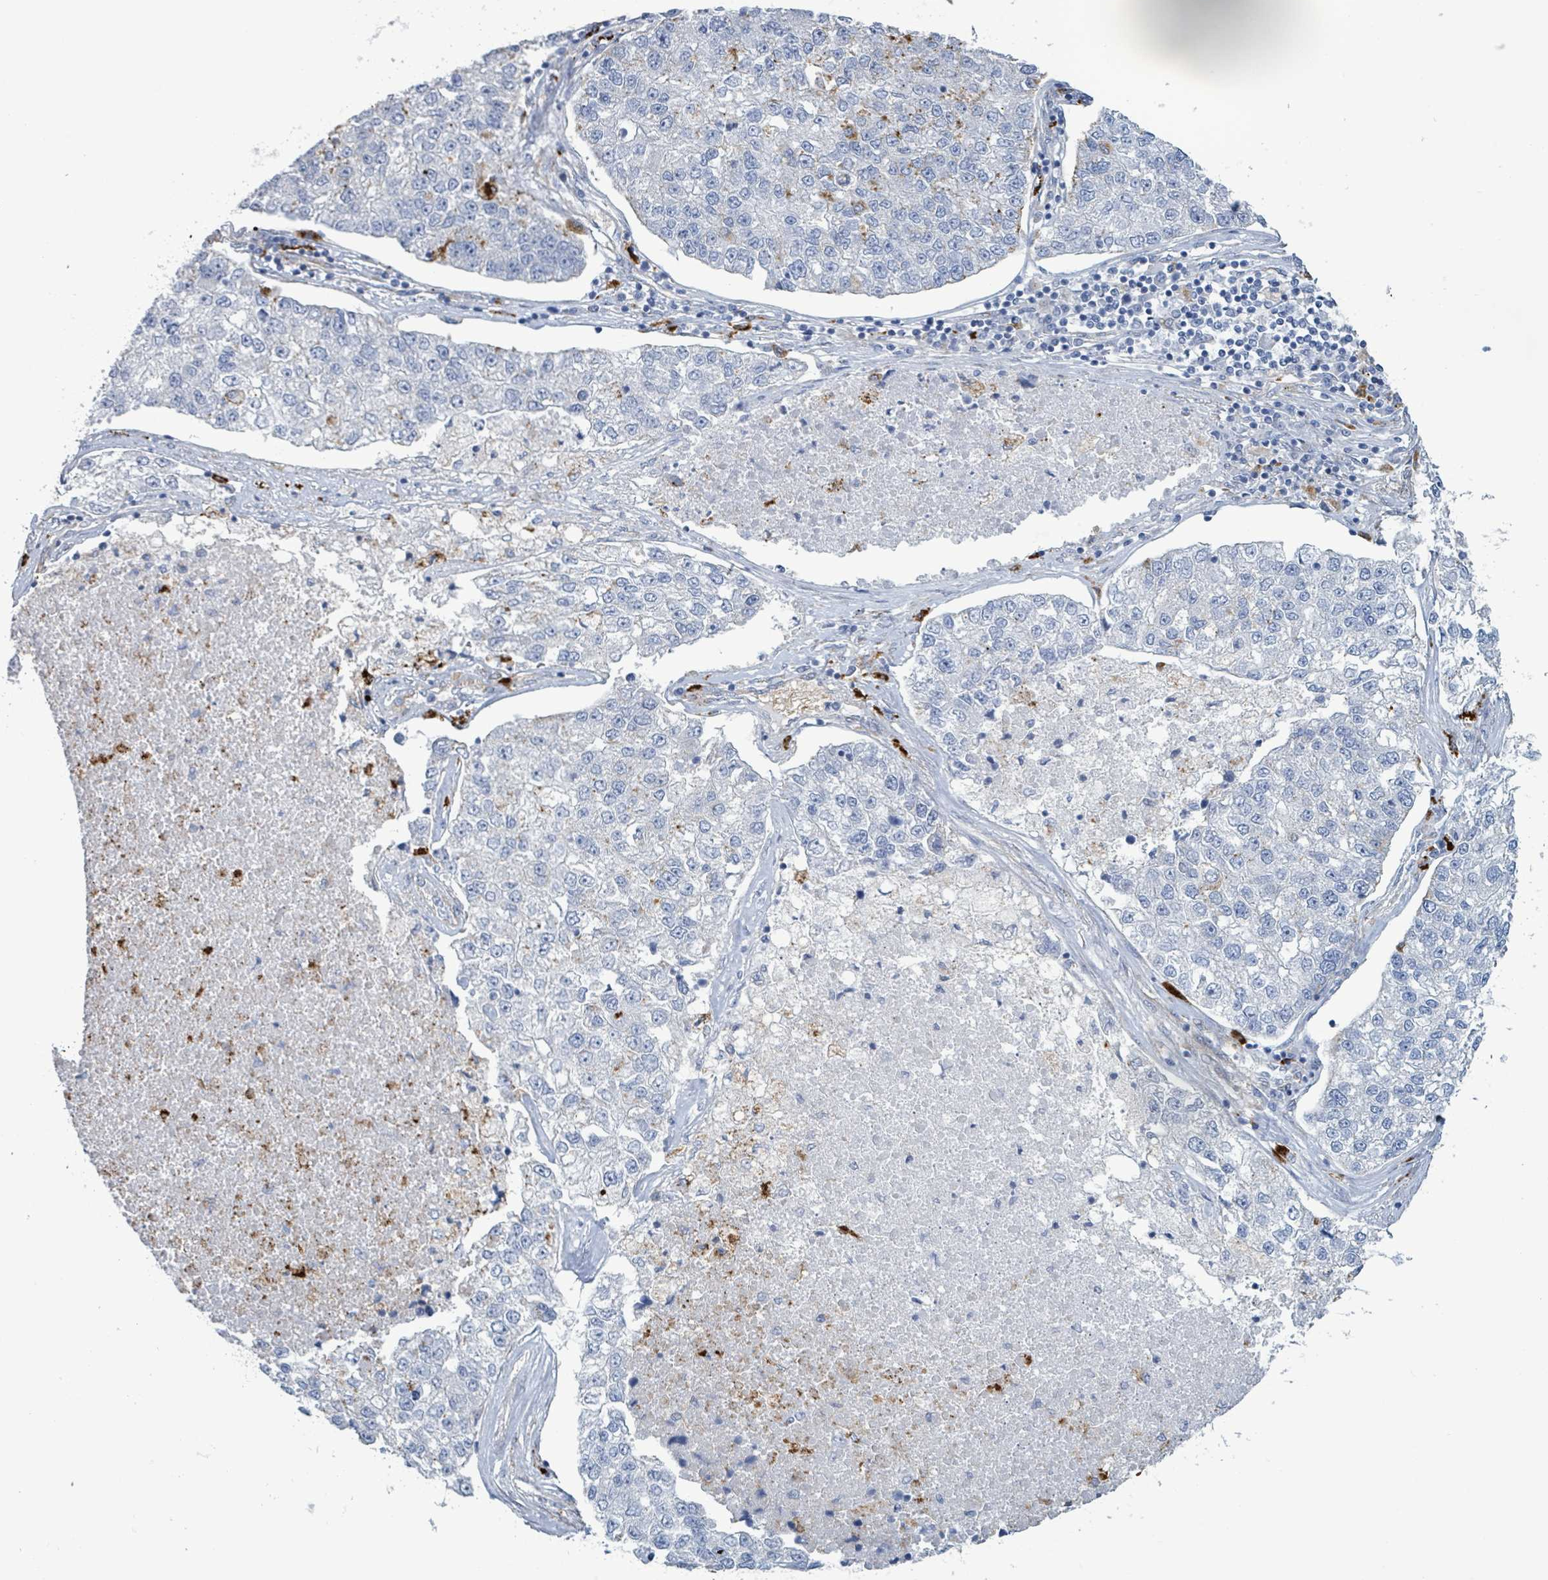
{"staining": {"intensity": "negative", "quantity": "none", "location": "none"}, "tissue": "lung cancer", "cell_type": "Tumor cells", "image_type": "cancer", "snomed": [{"axis": "morphology", "description": "Adenocarcinoma, NOS"}, {"axis": "topography", "description": "Lung"}], "caption": "Immunohistochemical staining of human adenocarcinoma (lung) reveals no significant positivity in tumor cells.", "gene": "PKLR", "patient": {"sex": "male", "age": 49}}